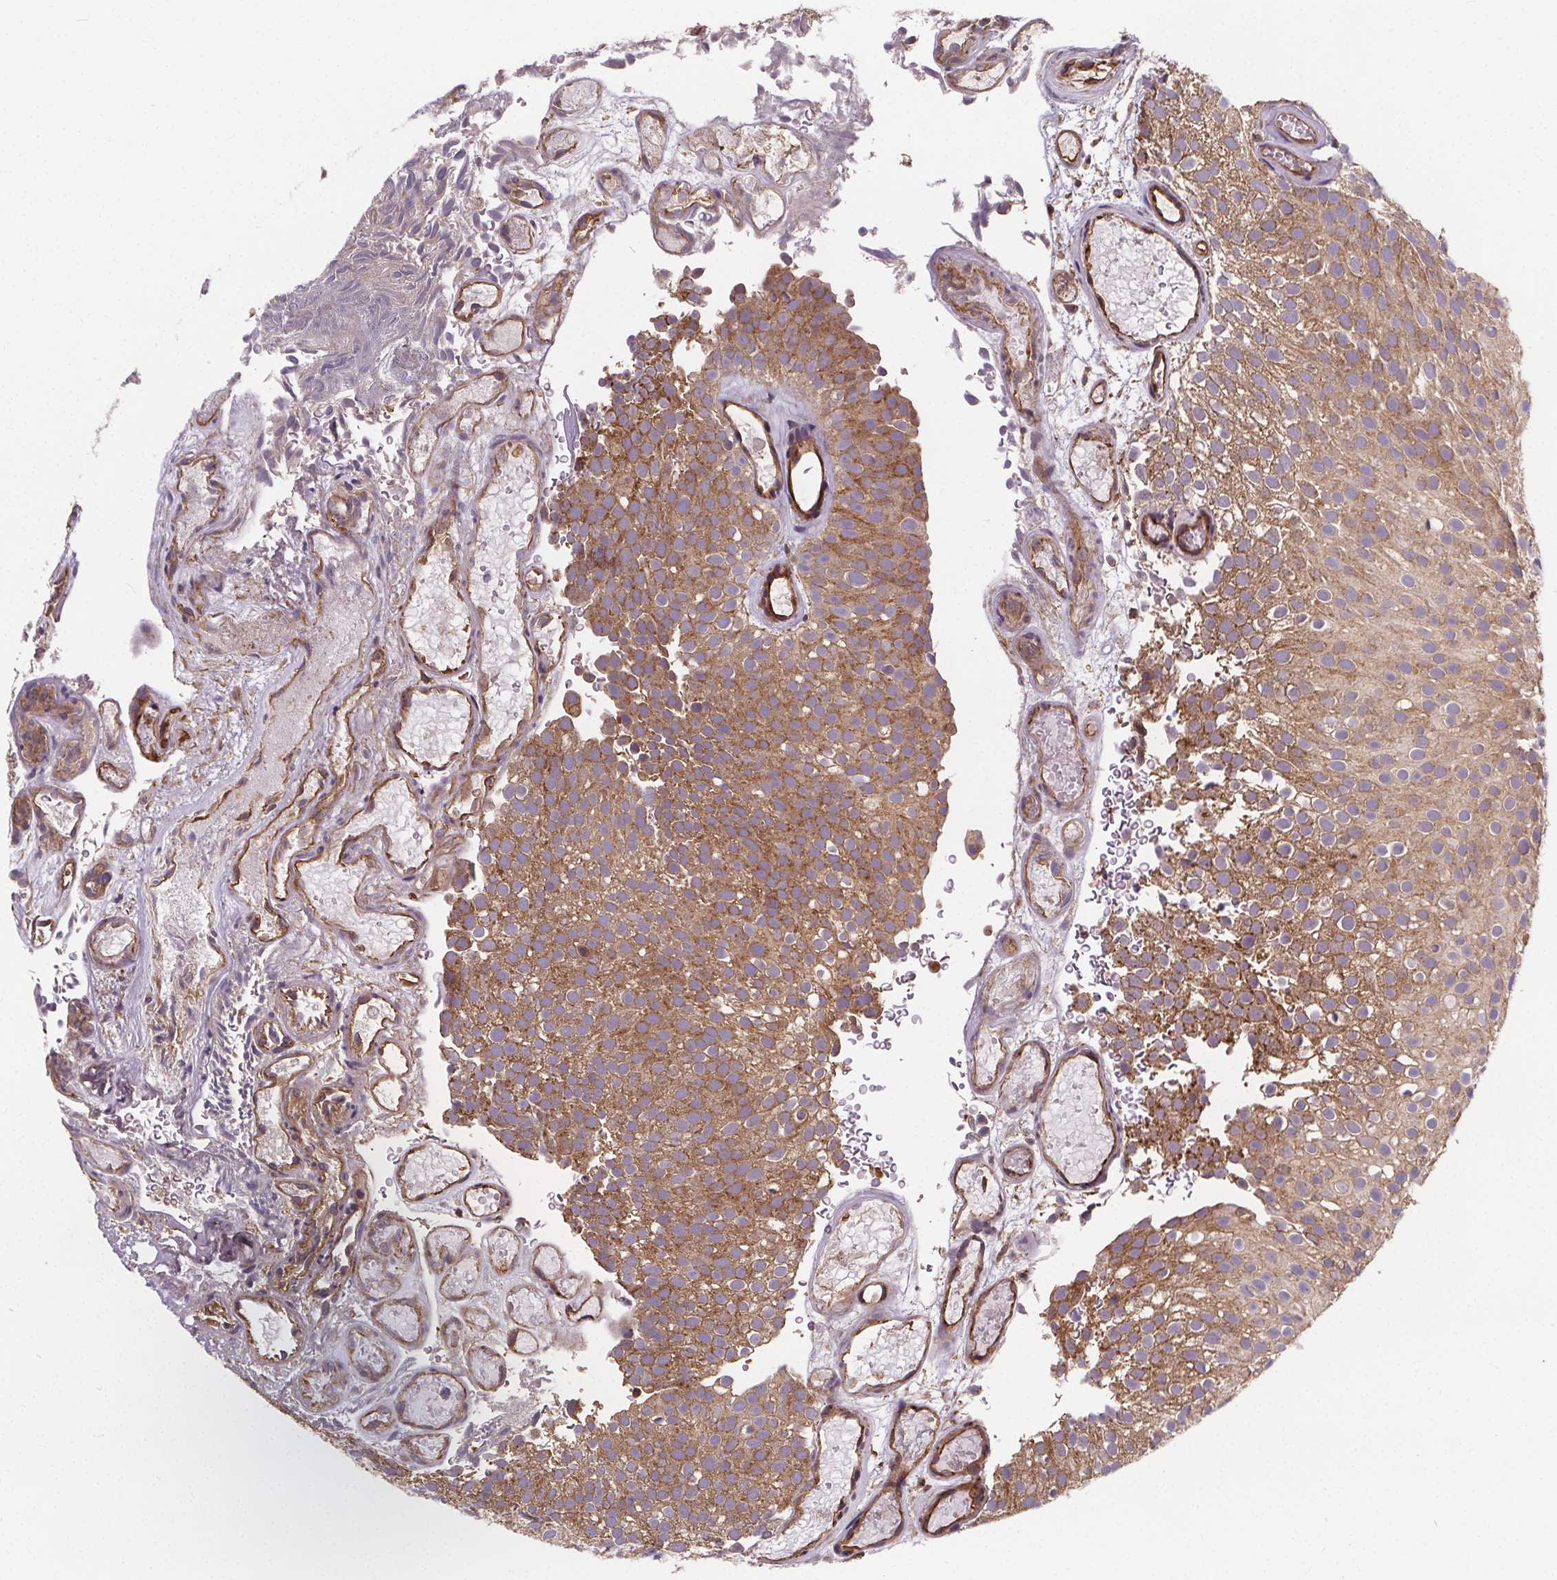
{"staining": {"intensity": "moderate", "quantity": ">75%", "location": "cytoplasmic/membranous"}, "tissue": "urothelial cancer", "cell_type": "Tumor cells", "image_type": "cancer", "snomed": [{"axis": "morphology", "description": "Urothelial carcinoma, Low grade"}, {"axis": "topography", "description": "Urinary bladder"}], "caption": "Human urothelial cancer stained with a protein marker displays moderate staining in tumor cells.", "gene": "CLINT1", "patient": {"sex": "male", "age": 78}}